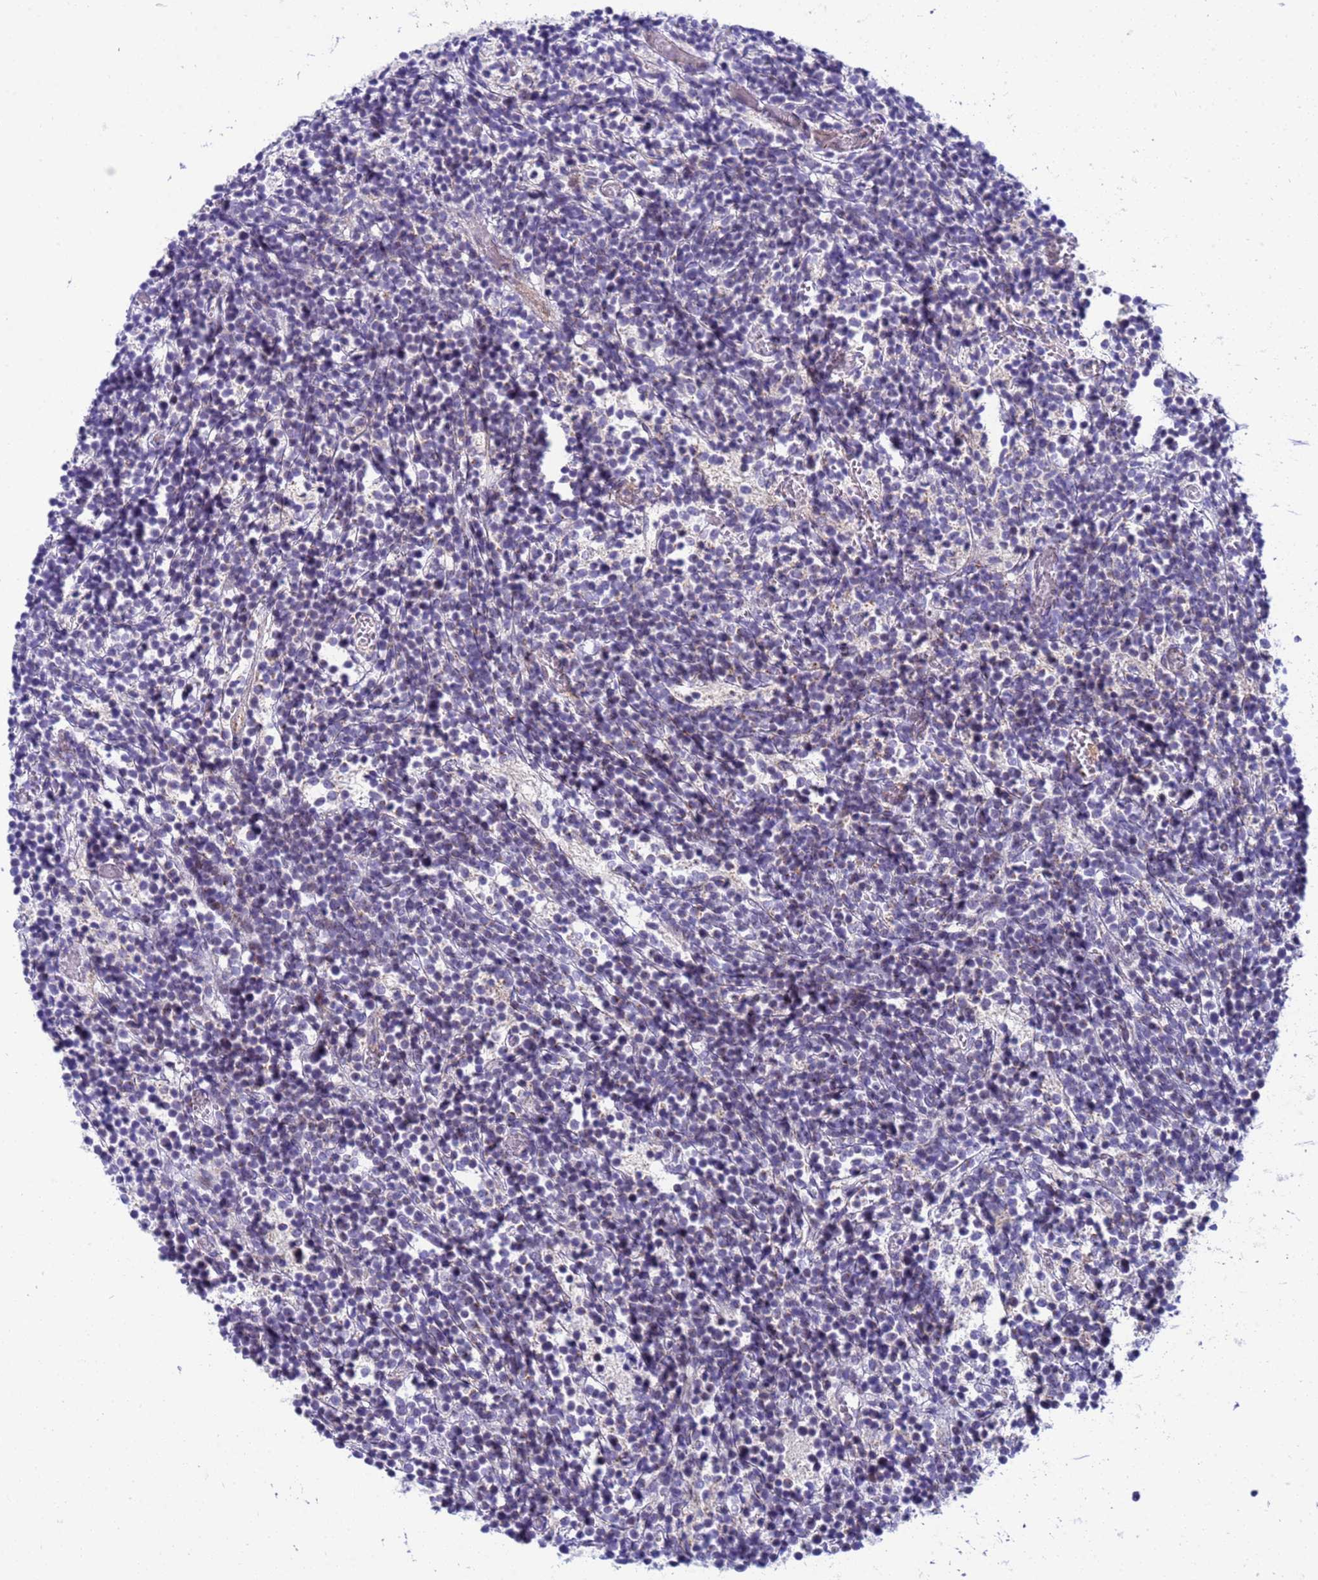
{"staining": {"intensity": "negative", "quantity": "none", "location": "none"}, "tissue": "glioma", "cell_type": "Tumor cells", "image_type": "cancer", "snomed": [{"axis": "morphology", "description": "Glioma, malignant, Low grade"}, {"axis": "topography", "description": "Brain"}], "caption": "Protein analysis of malignant low-grade glioma exhibits no significant positivity in tumor cells.", "gene": "LRATD1", "patient": {"sex": "female", "age": 1}}